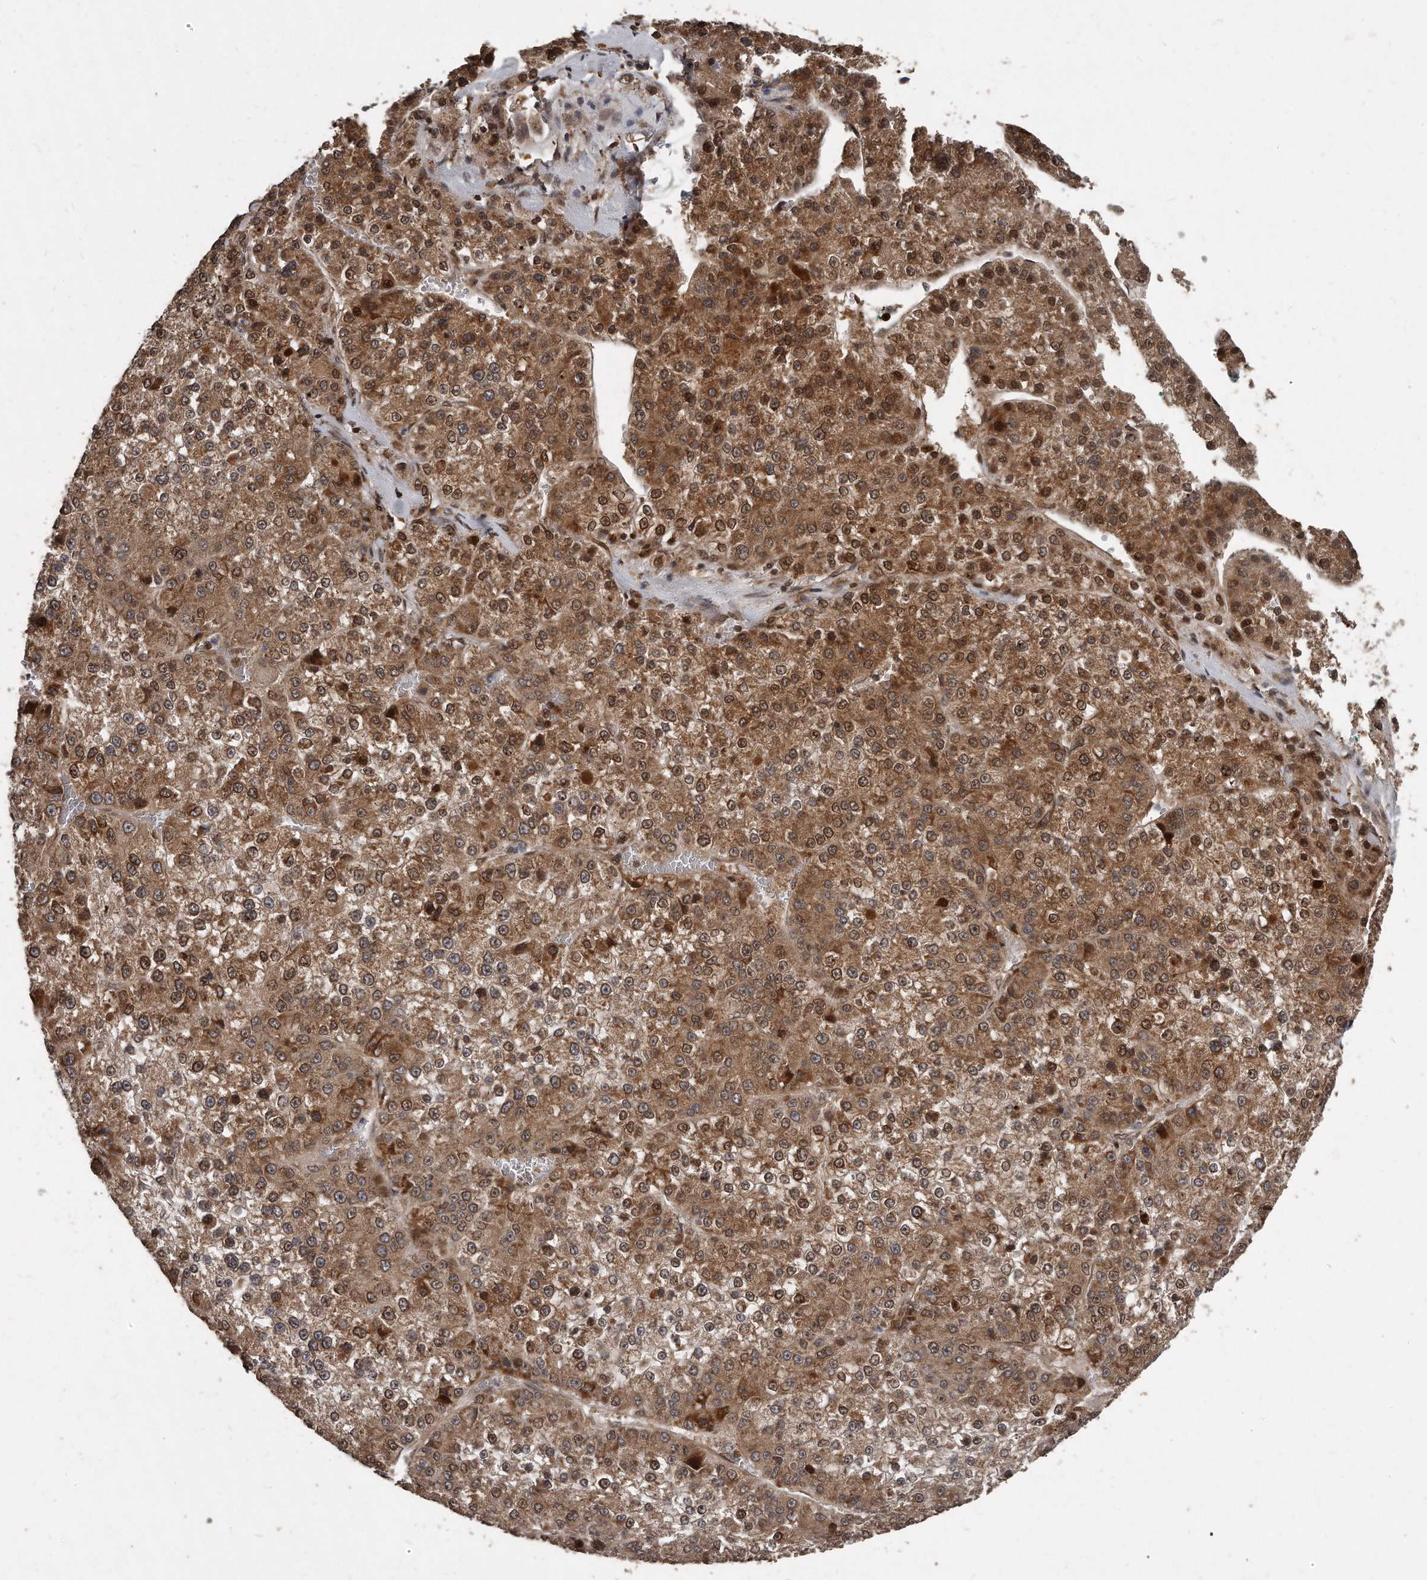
{"staining": {"intensity": "moderate", "quantity": ">75%", "location": "cytoplasmic/membranous,nuclear"}, "tissue": "liver cancer", "cell_type": "Tumor cells", "image_type": "cancer", "snomed": [{"axis": "morphology", "description": "Carcinoma, Hepatocellular, NOS"}, {"axis": "topography", "description": "Liver"}], "caption": "A brown stain highlights moderate cytoplasmic/membranous and nuclear positivity of a protein in human liver cancer tumor cells. (DAB (3,3'-diaminobenzidine) IHC, brown staining for protein, blue staining for nuclei).", "gene": "GCH1", "patient": {"sex": "female", "age": 73}}